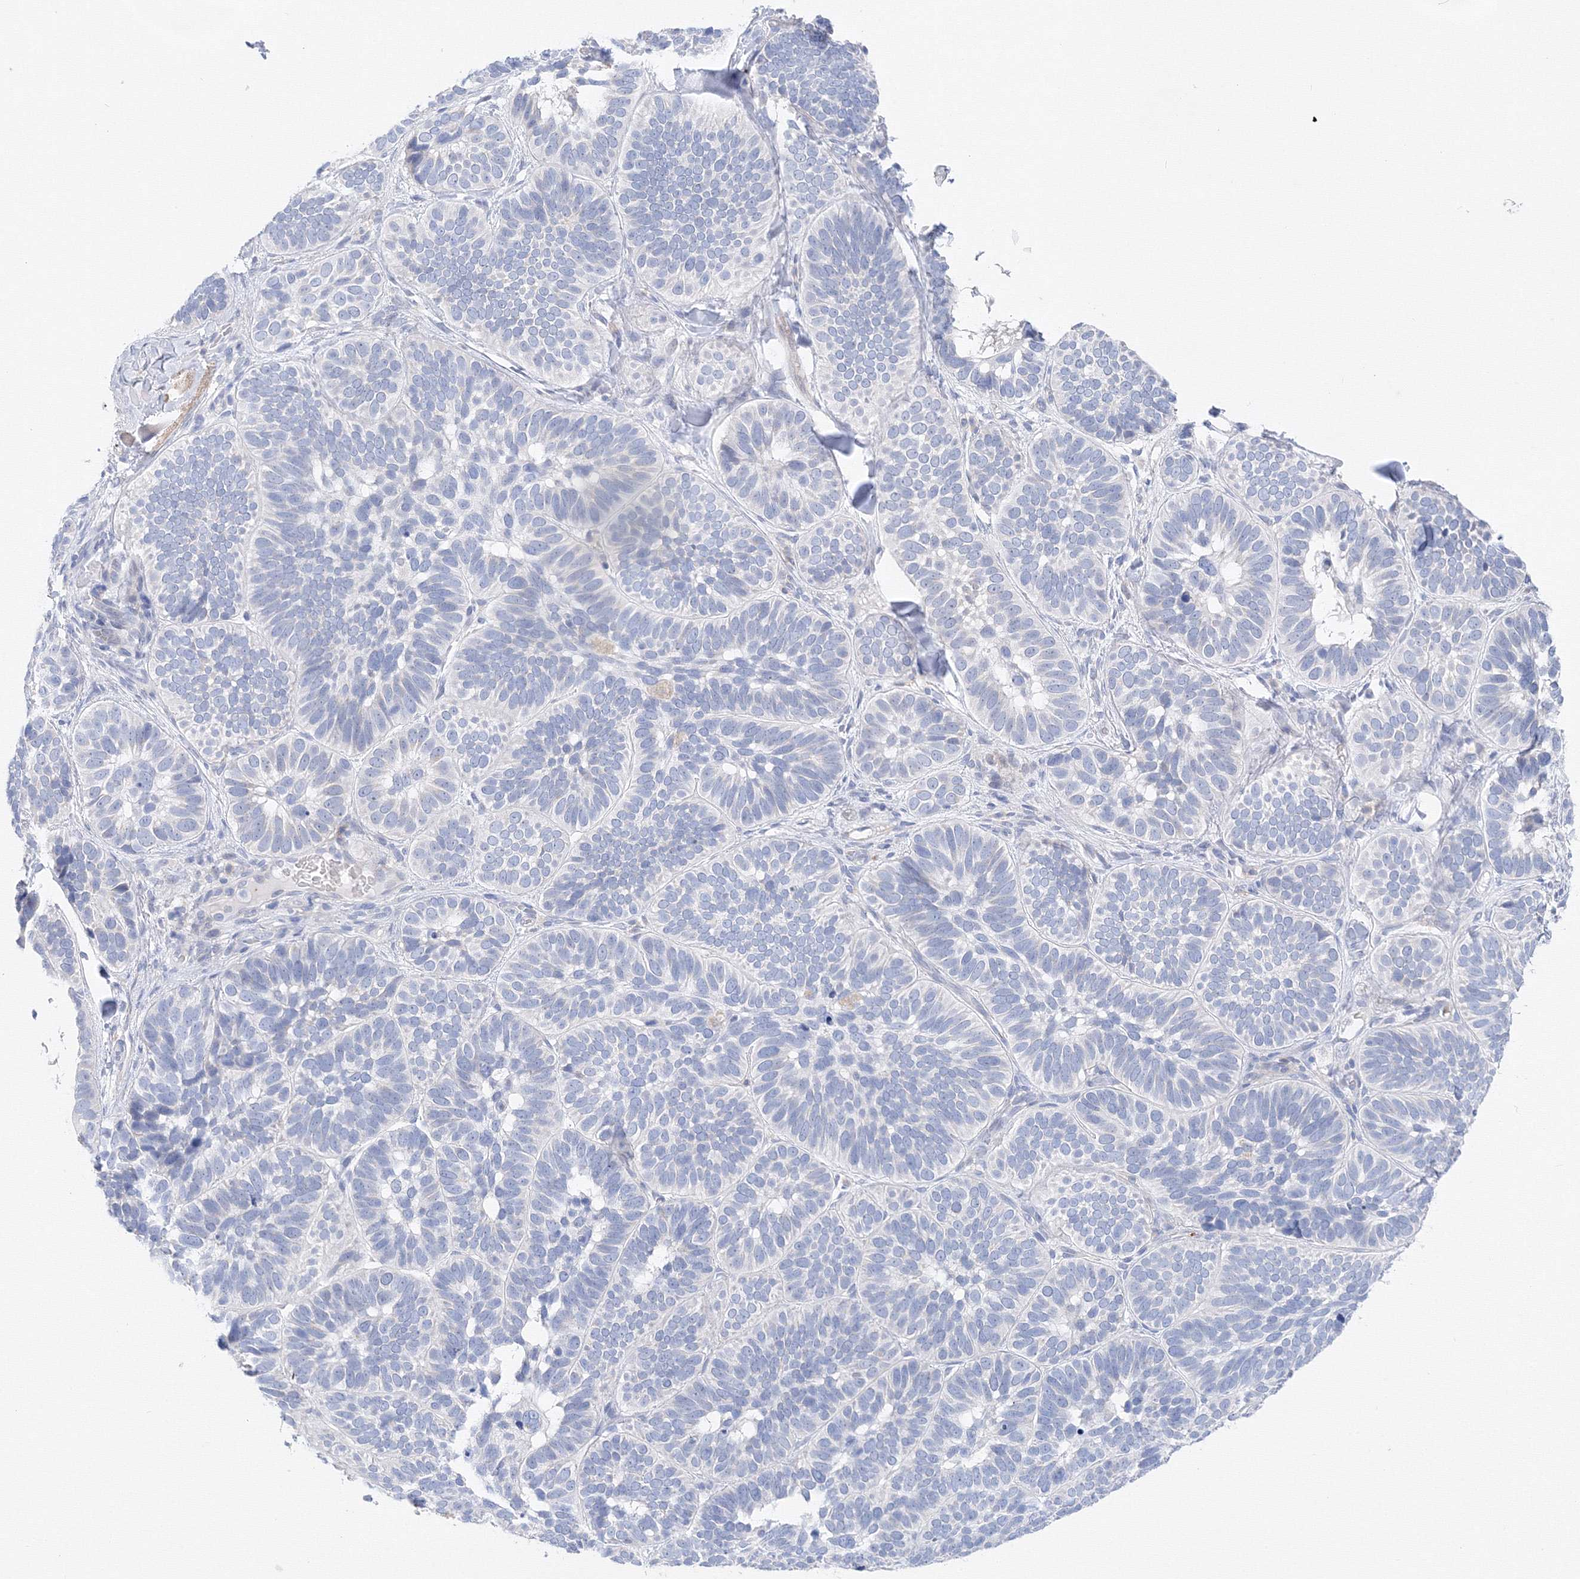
{"staining": {"intensity": "negative", "quantity": "none", "location": "none"}, "tissue": "skin cancer", "cell_type": "Tumor cells", "image_type": "cancer", "snomed": [{"axis": "morphology", "description": "Basal cell carcinoma"}, {"axis": "topography", "description": "Skin"}], "caption": "The immunohistochemistry micrograph has no significant expression in tumor cells of skin cancer (basal cell carcinoma) tissue.", "gene": "TAMM41", "patient": {"sex": "male", "age": 62}}